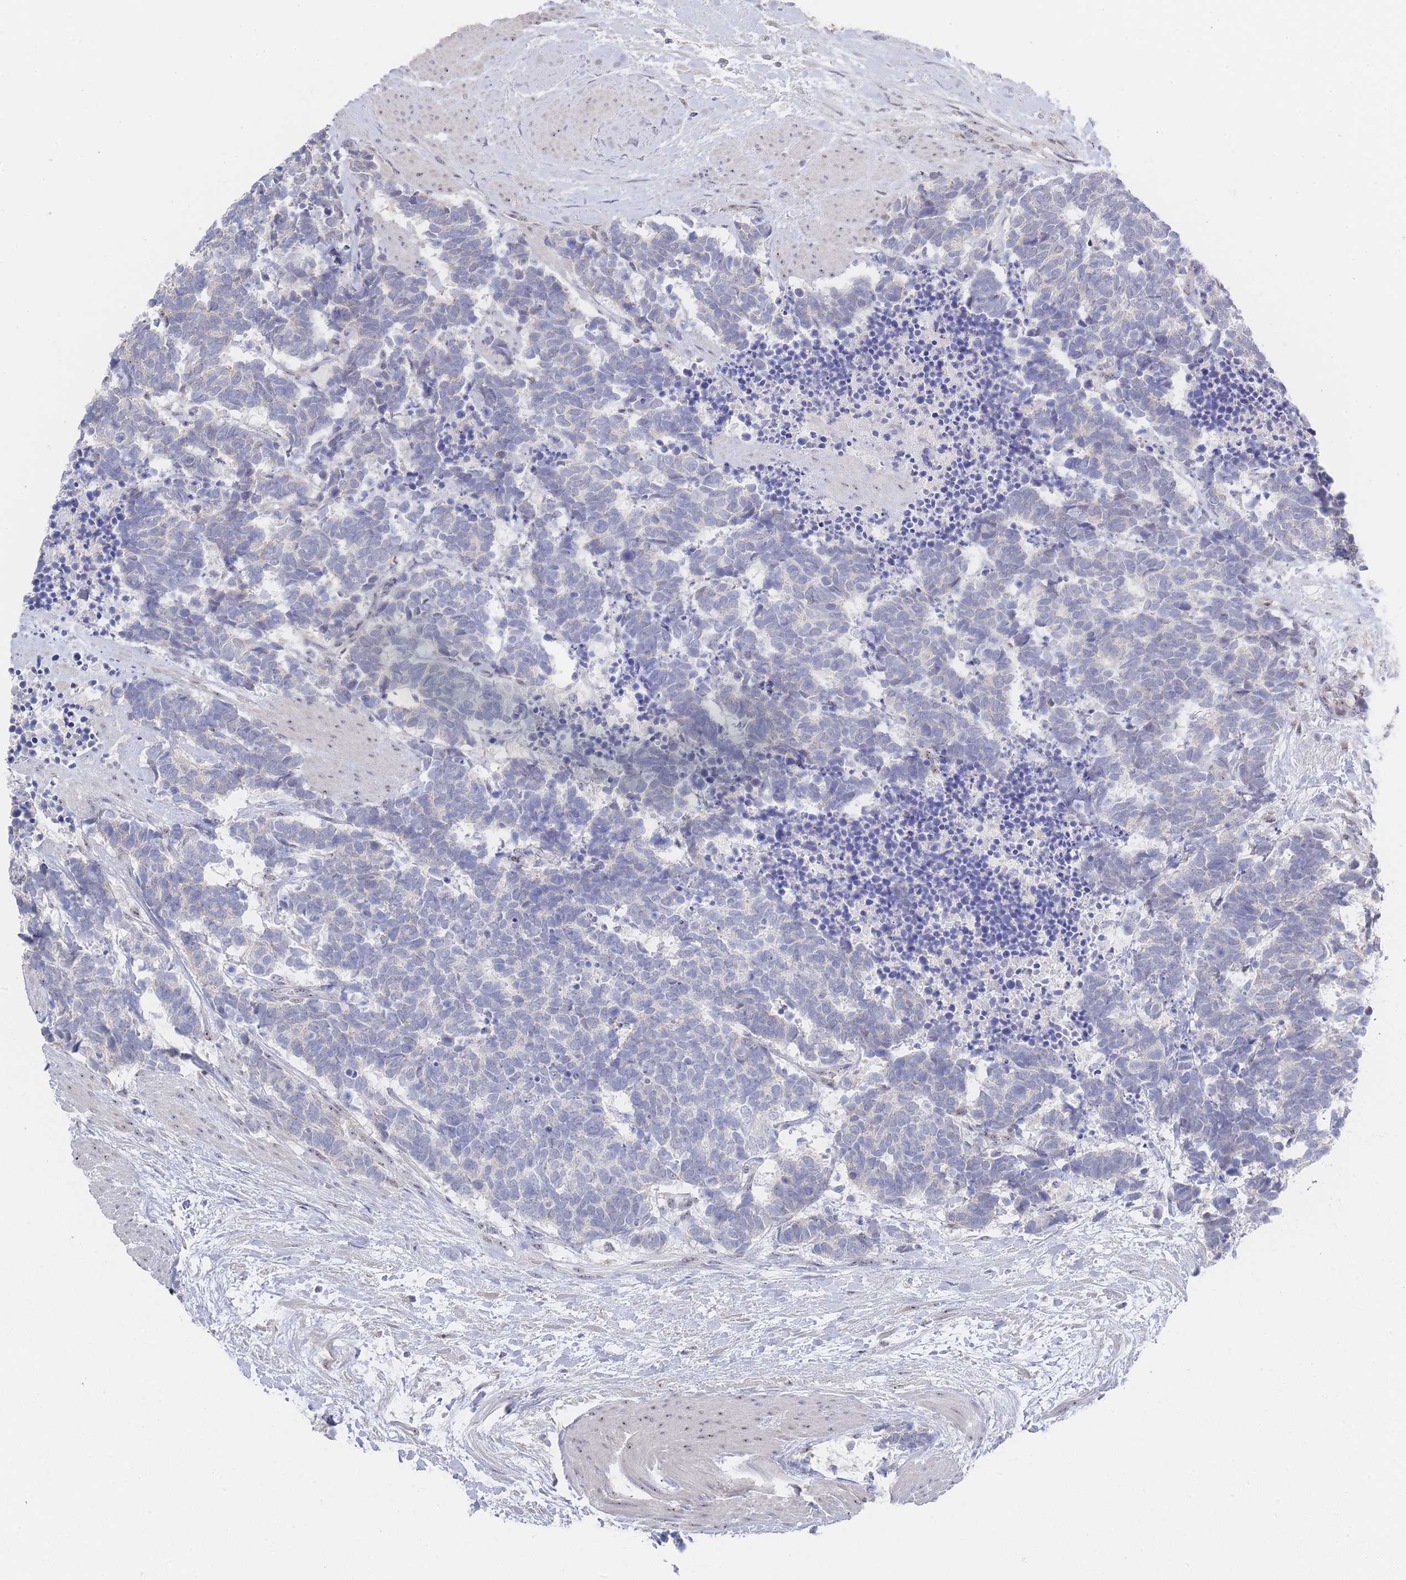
{"staining": {"intensity": "negative", "quantity": "none", "location": "none"}, "tissue": "carcinoid", "cell_type": "Tumor cells", "image_type": "cancer", "snomed": [{"axis": "morphology", "description": "Carcinoma, NOS"}, {"axis": "morphology", "description": "Carcinoid, malignant, NOS"}, {"axis": "topography", "description": "Prostate"}], "caption": "IHC of human carcinoid exhibits no staining in tumor cells. (Stains: DAB (3,3'-diaminobenzidine) IHC with hematoxylin counter stain, Microscopy: brightfield microscopy at high magnification).", "gene": "ZNF142", "patient": {"sex": "male", "age": 57}}